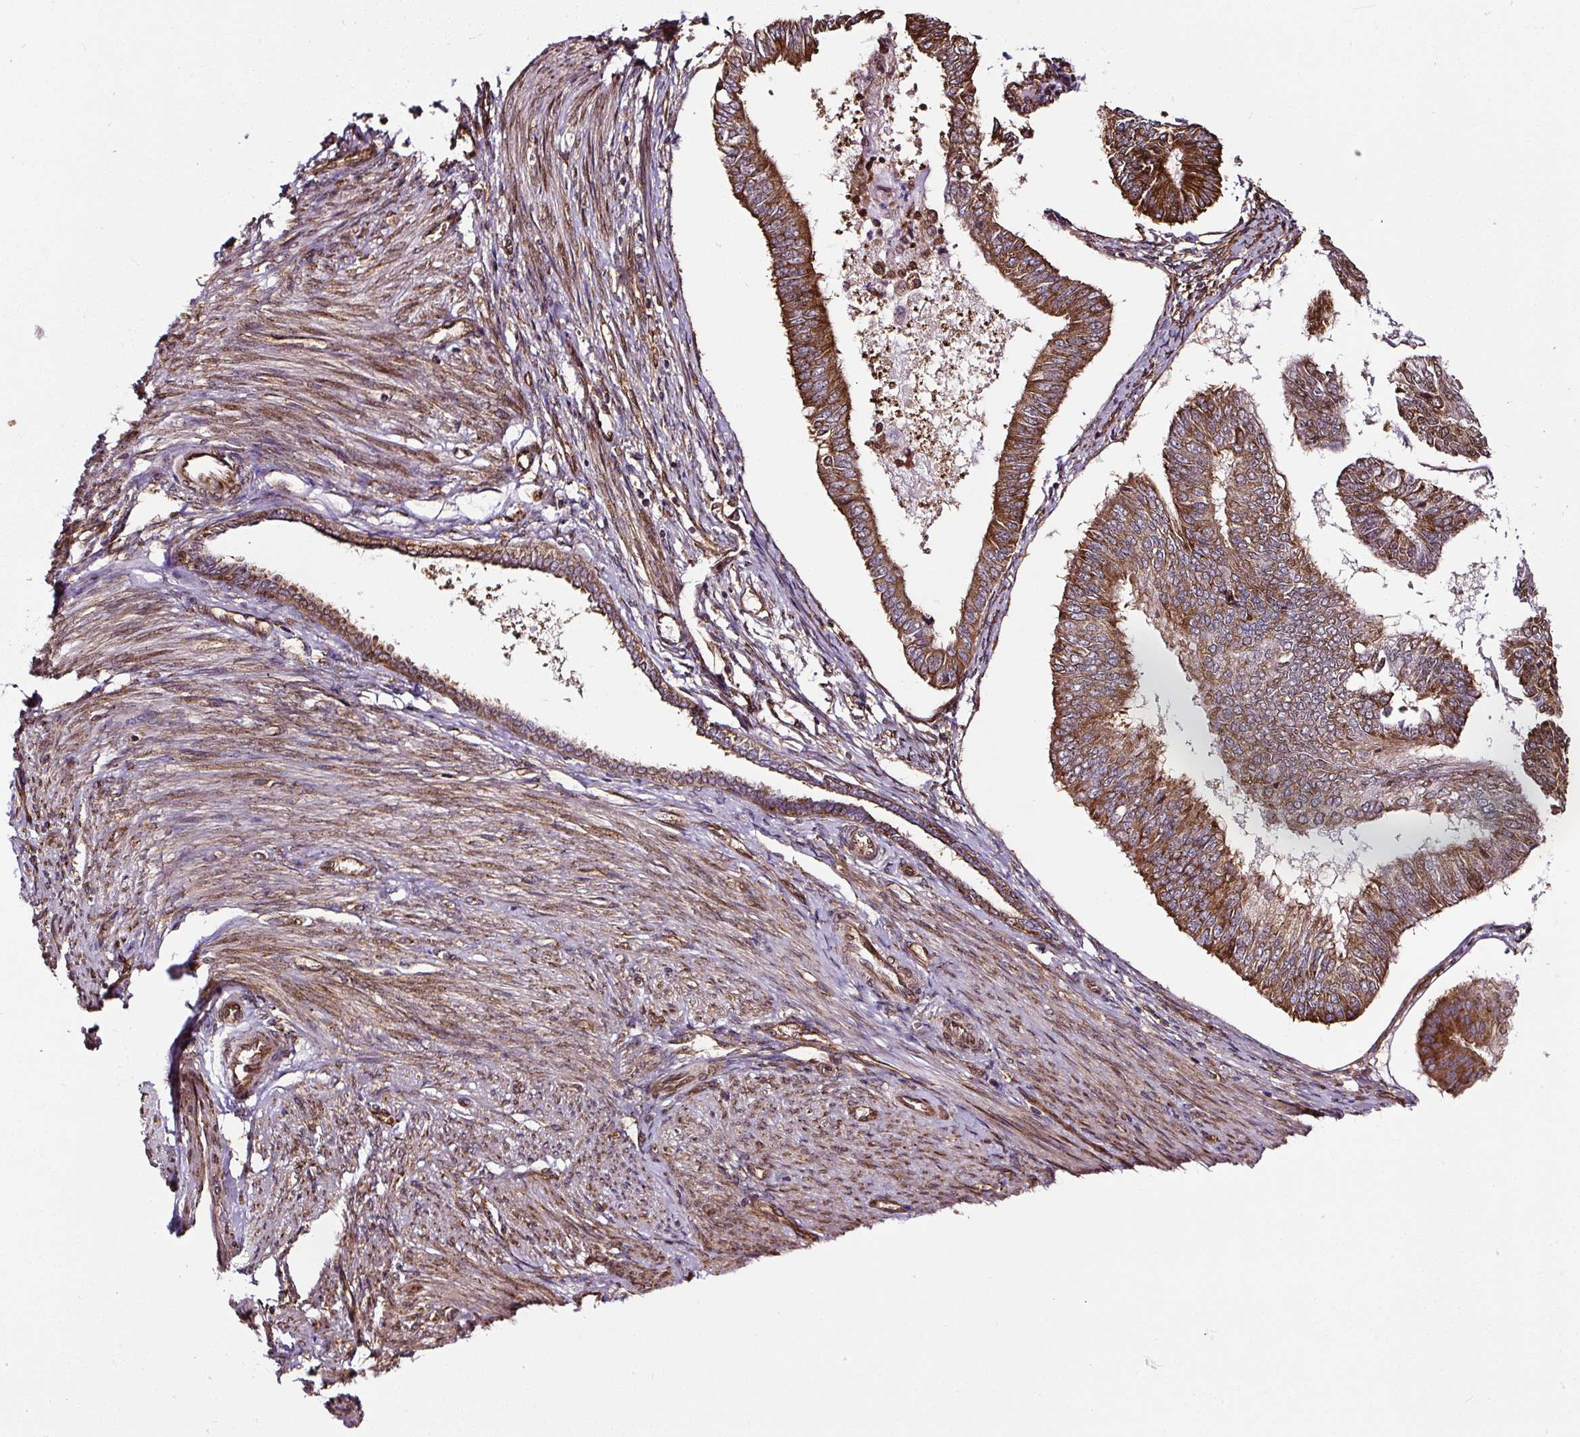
{"staining": {"intensity": "moderate", "quantity": ">75%", "location": "cytoplasmic/membranous"}, "tissue": "endometrial cancer", "cell_type": "Tumor cells", "image_type": "cancer", "snomed": [{"axis": "morphology", "description": "Adenocarcinoma, NOS"}, {"axis": "topography", "description": "Endometrium"}], "caption": "IHC staining of endometrial adenocarcinoma, which displays medium levels of moderate cytoplasmic/membranous staining in approximately >75% of tumor cells indicating moderate cytoplasmic/membranous protein positivity. The staining was performed using DAB (brown) for protein detection and nuclei were counterstained in hematoxylin (blue).", "gene": "KDM4E", "patient": {"sex": "female", "age": 58}}